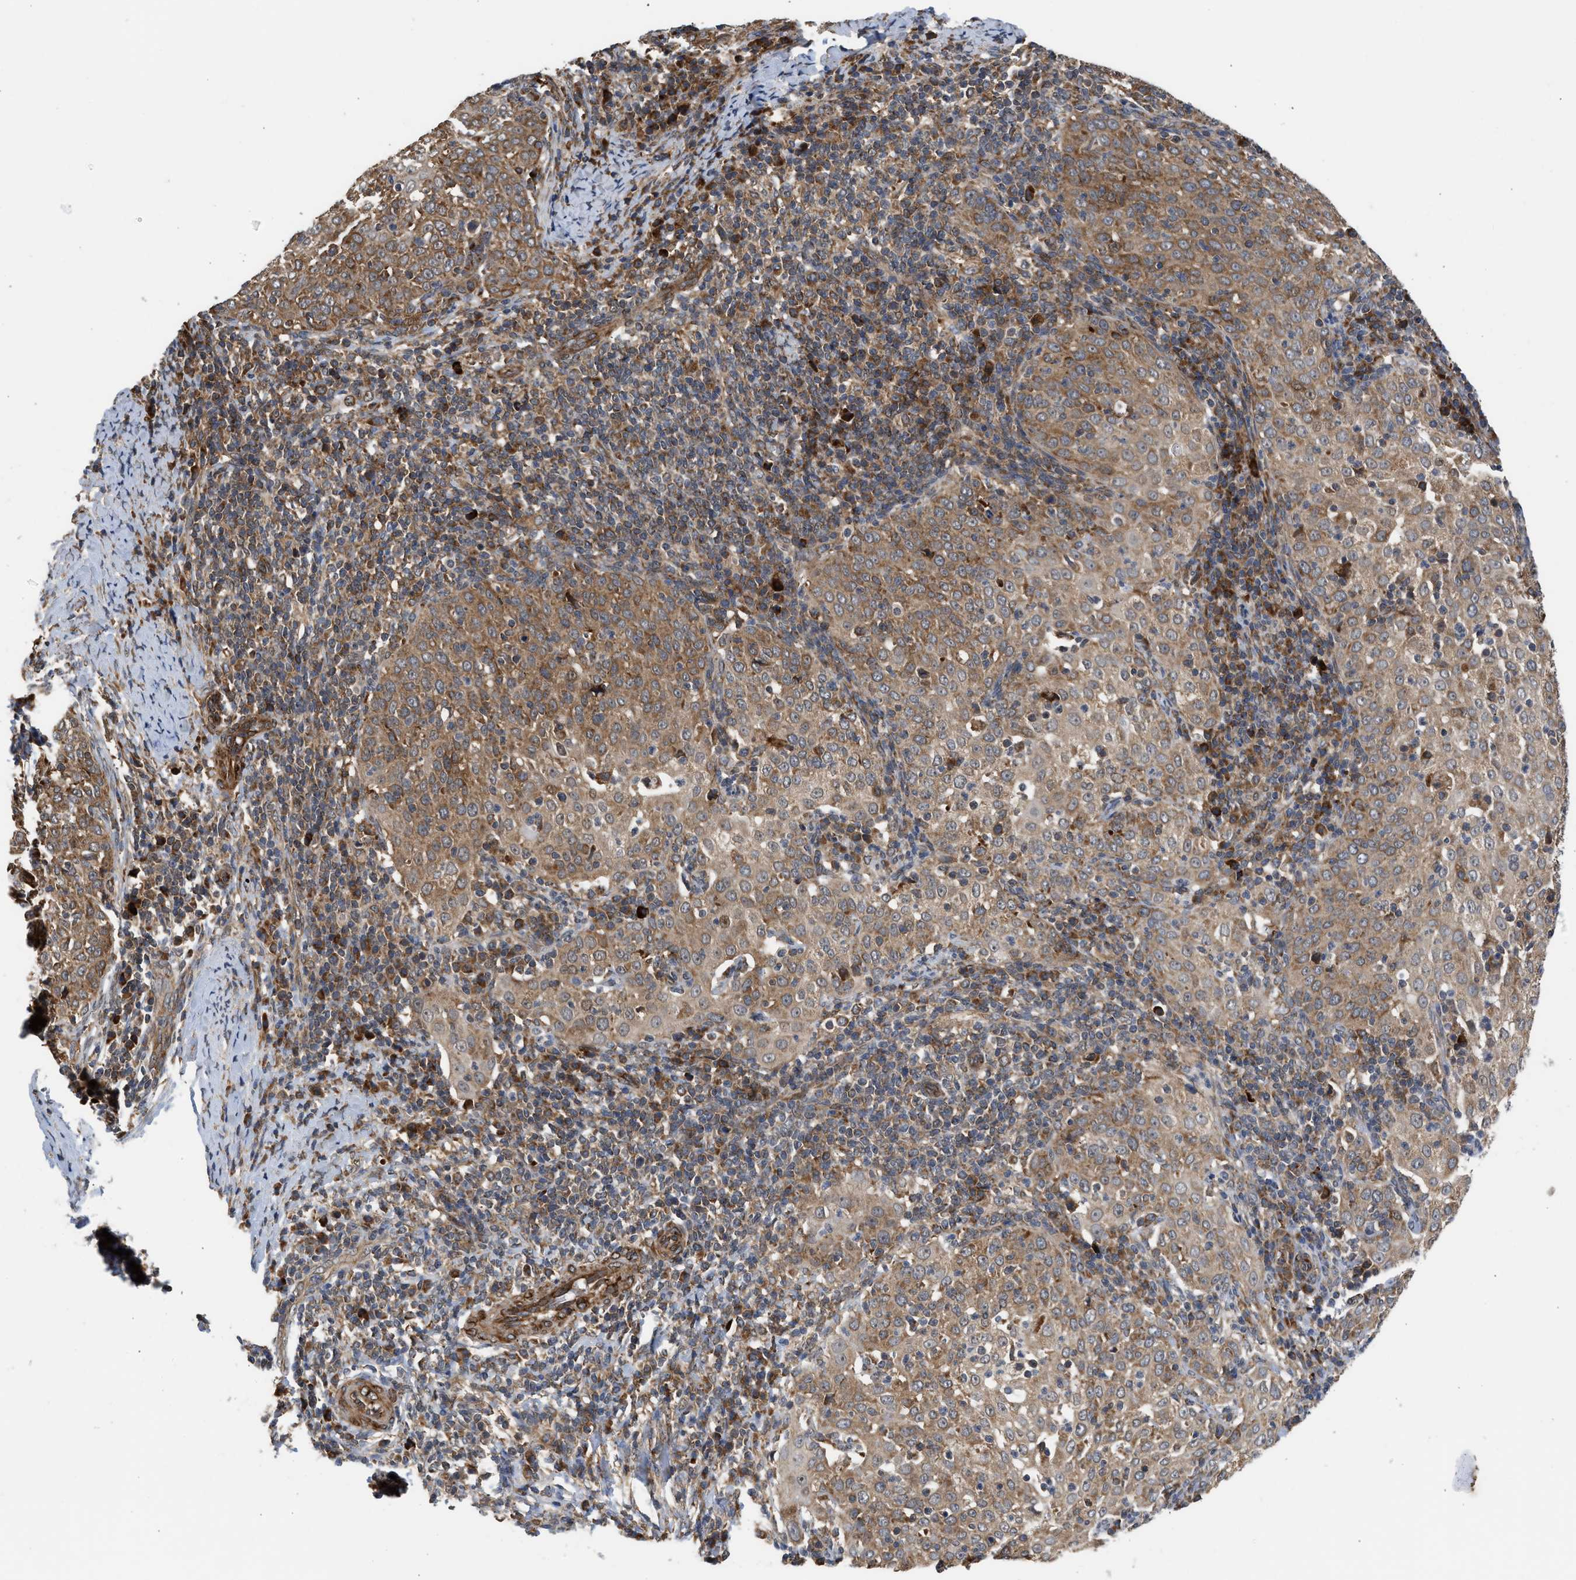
{"staining": {"intensity": "moderate", "quantity": ">75%", "location": "cytoplasmic/membranous"}, "tissue": "cervical cancer", "cell_type": "Tumor cells", "image_type": "cancer", "snomed": [{"axis": "morphology", "description": "Squamous cell carcinoma, NOS"}, {"axis": "topography", "description": "Cervix"}], "caption": "Protein expression analysis of human cervical cancer (squamous cell carcinoma) reveals moderate cytoplasmic/membranous positivity in about >75% of tumor cells.", "gene": "POLG2", "patient": {"sex": "female", "age": 51}}